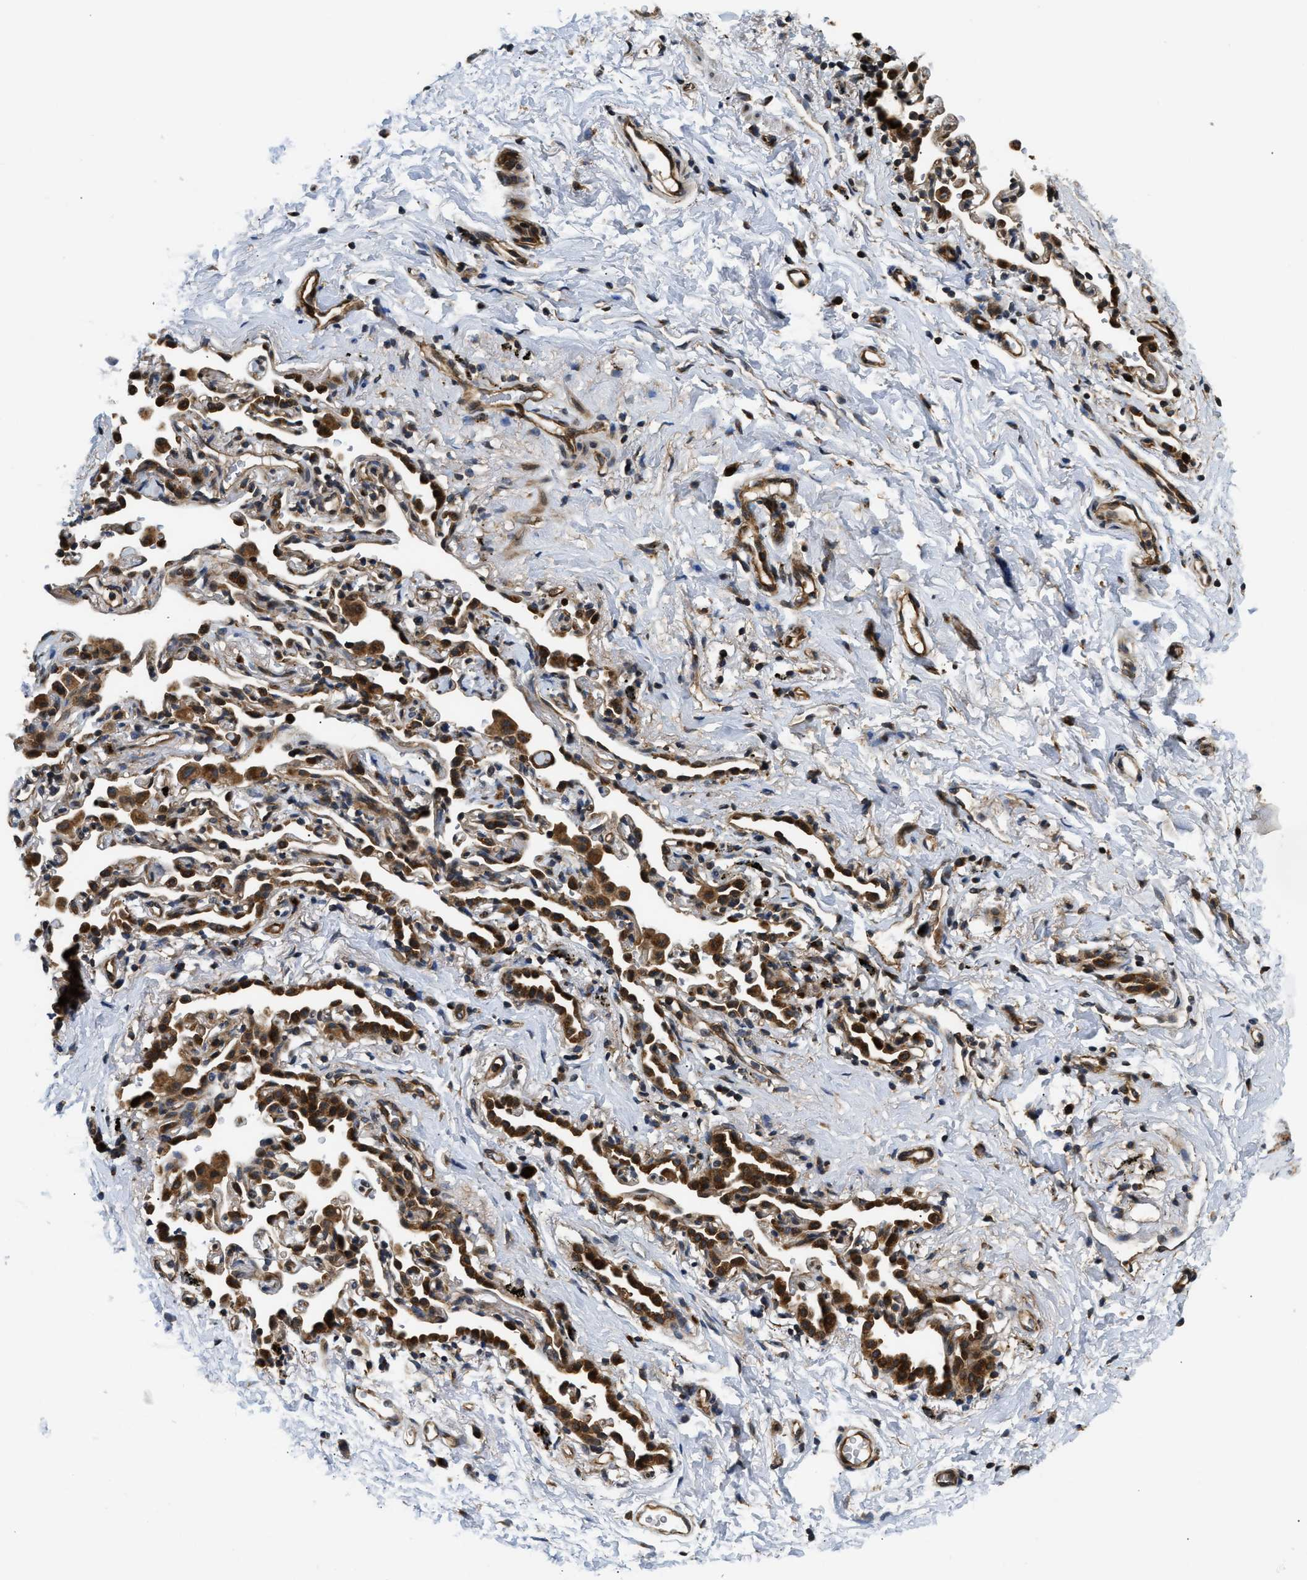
{"staining": {"intensity": "weak", "quantity": ">75%", "location": "cytoplasmic/membranous"}, "tissue": "adipose tissue", "cell_type": "Adipocytes", "image_type": "normal", "snomed": [{"axis": "morphology", "description": "Normal tissue, NOS"}, {"axis": "topography", "description": "Cartilage tissue"}, {"axis": "topography", "description": "Bronchus"}], "caption": "Protein analysis of unremarkable adipose tissue exhibits weak cytoplasmic/membranous staining in approximately >75% of adipocytes.", "gene": "PNPLA8", "patient": {"sex": "female", "age": 53}}